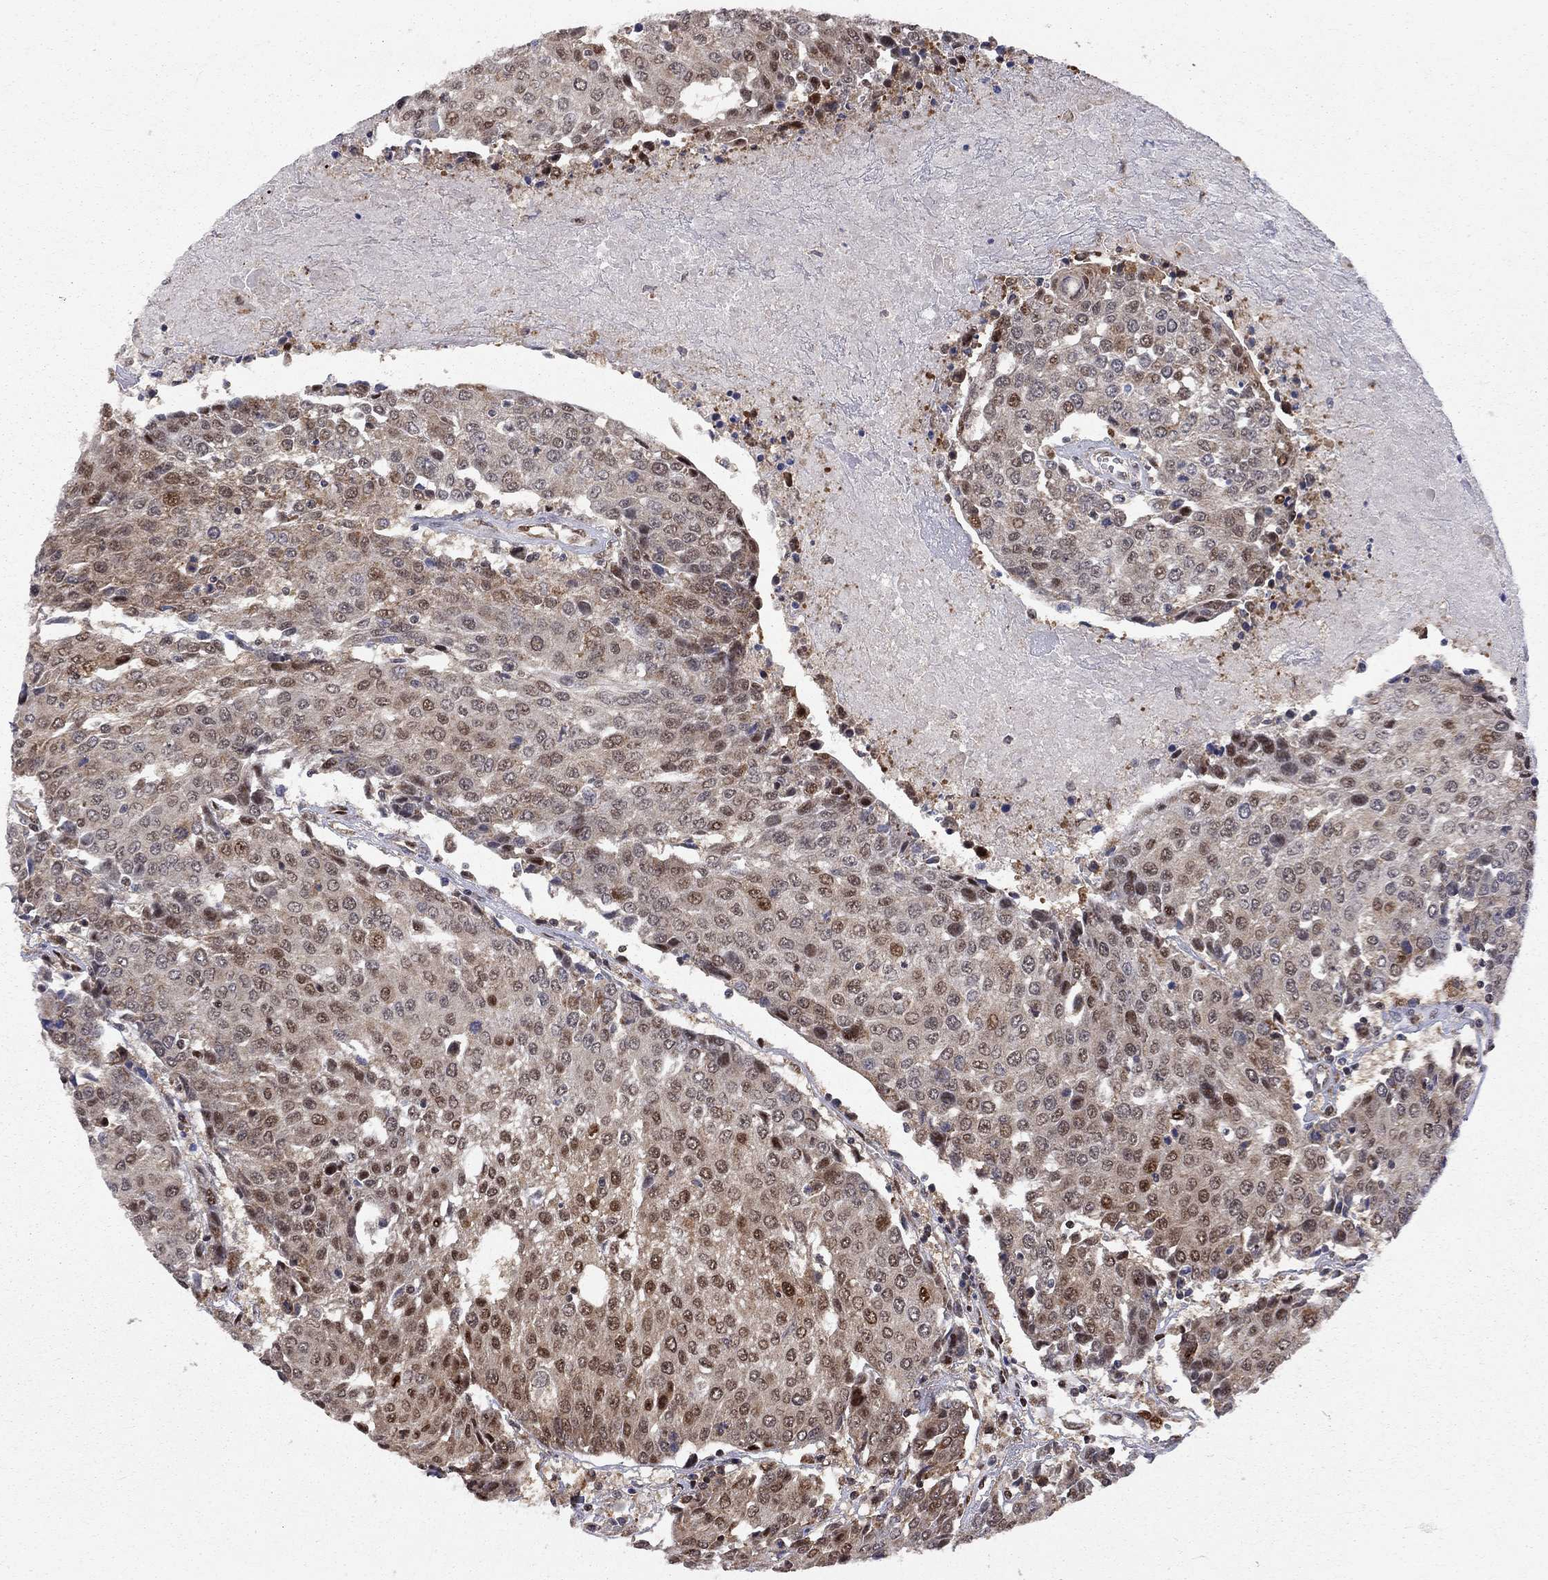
{"staining": {"intensity": "strong", "quantity": "<25%", "location": "nuclear"}, "tissue": "urothelial cancer", "cell_type": "Tumor cells", "image_type": "cancer", "snomed": [{"axis": "morphology", "description": "Urothelial carcinoma, High grade"}, {"axis": "topography", "description": "Urinary bladder"}], "caption": "Immunohistochemistry (IHC) of high-grade urothelial carcinoma demonstrates medium levels of strong nuclear expression in approximately <25% of tumor cells. The staining was performed using DAB, with brown indicating positive protein expression. Nuclei are stained blue with hematoxylin.", "gene": "ELOB", "patient": {"sex": "female", "age": 85}}